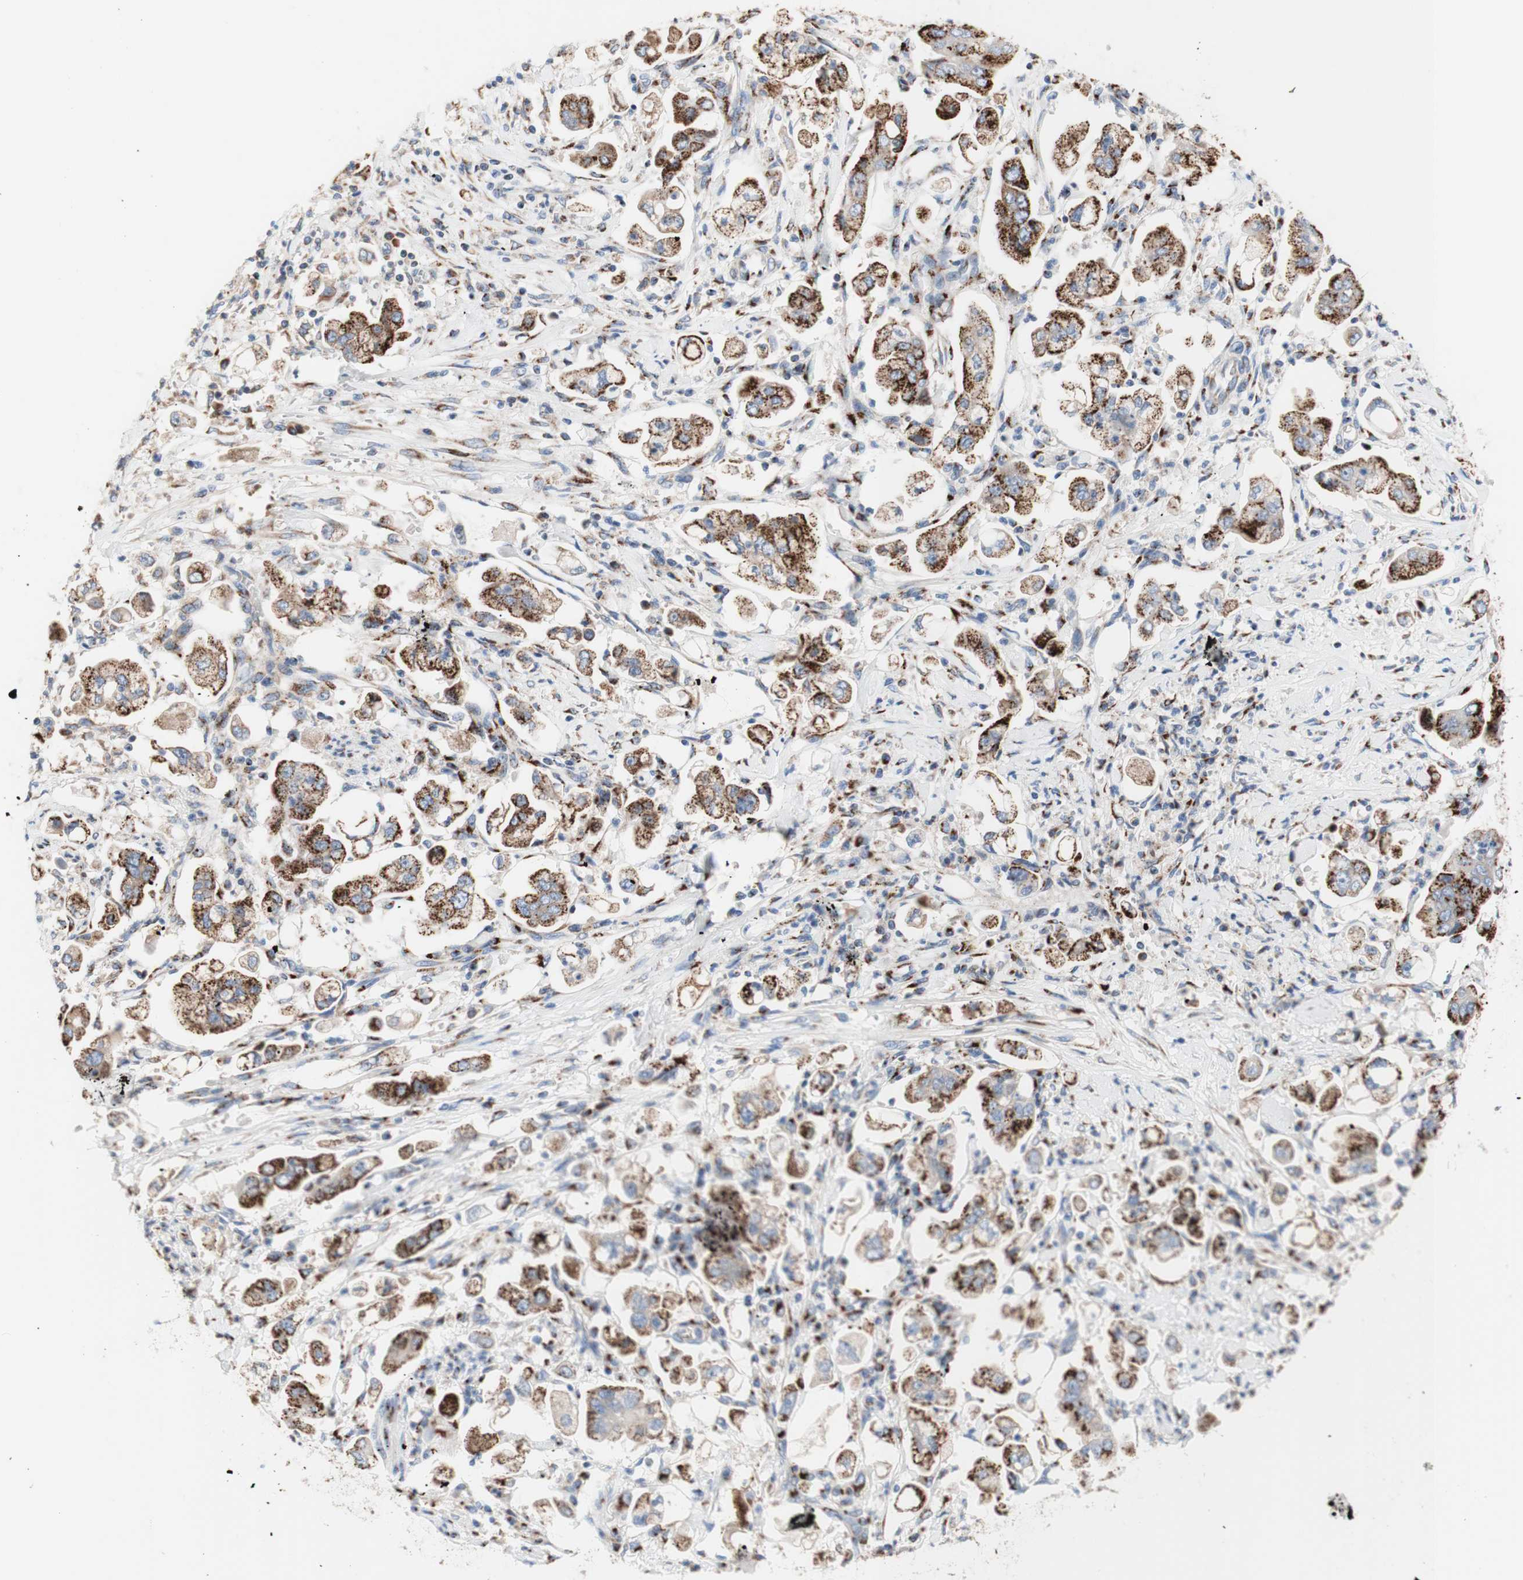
{"staining": {"intensity": "moderate", "quantity": ">75%", "location": "cytoplasmic/membranous"}, "tissue": "stomach cancer", "cell_type": "Tumor cells", "image_type": "cancer", "snomed": [{"axis": "morphology", "description": "Adenocarcinoma, NOS"}, {"axis": "topography", "description": "Stomach"}], "caption": "Adenocarcinoma (stomach) tissue reveals moderate cytoplasmic/membranous staining in approximately >75% of tumor cells, visualized by immunohistochemistry. The protein is stained brown, and the nuclei are stained in blue (DAB (3,3'-diaminobenzidine) IHC with brightfield microscopy, high magnification).", "gene": "GALNT2", "patient": {"sex": "male", "age": 62}}